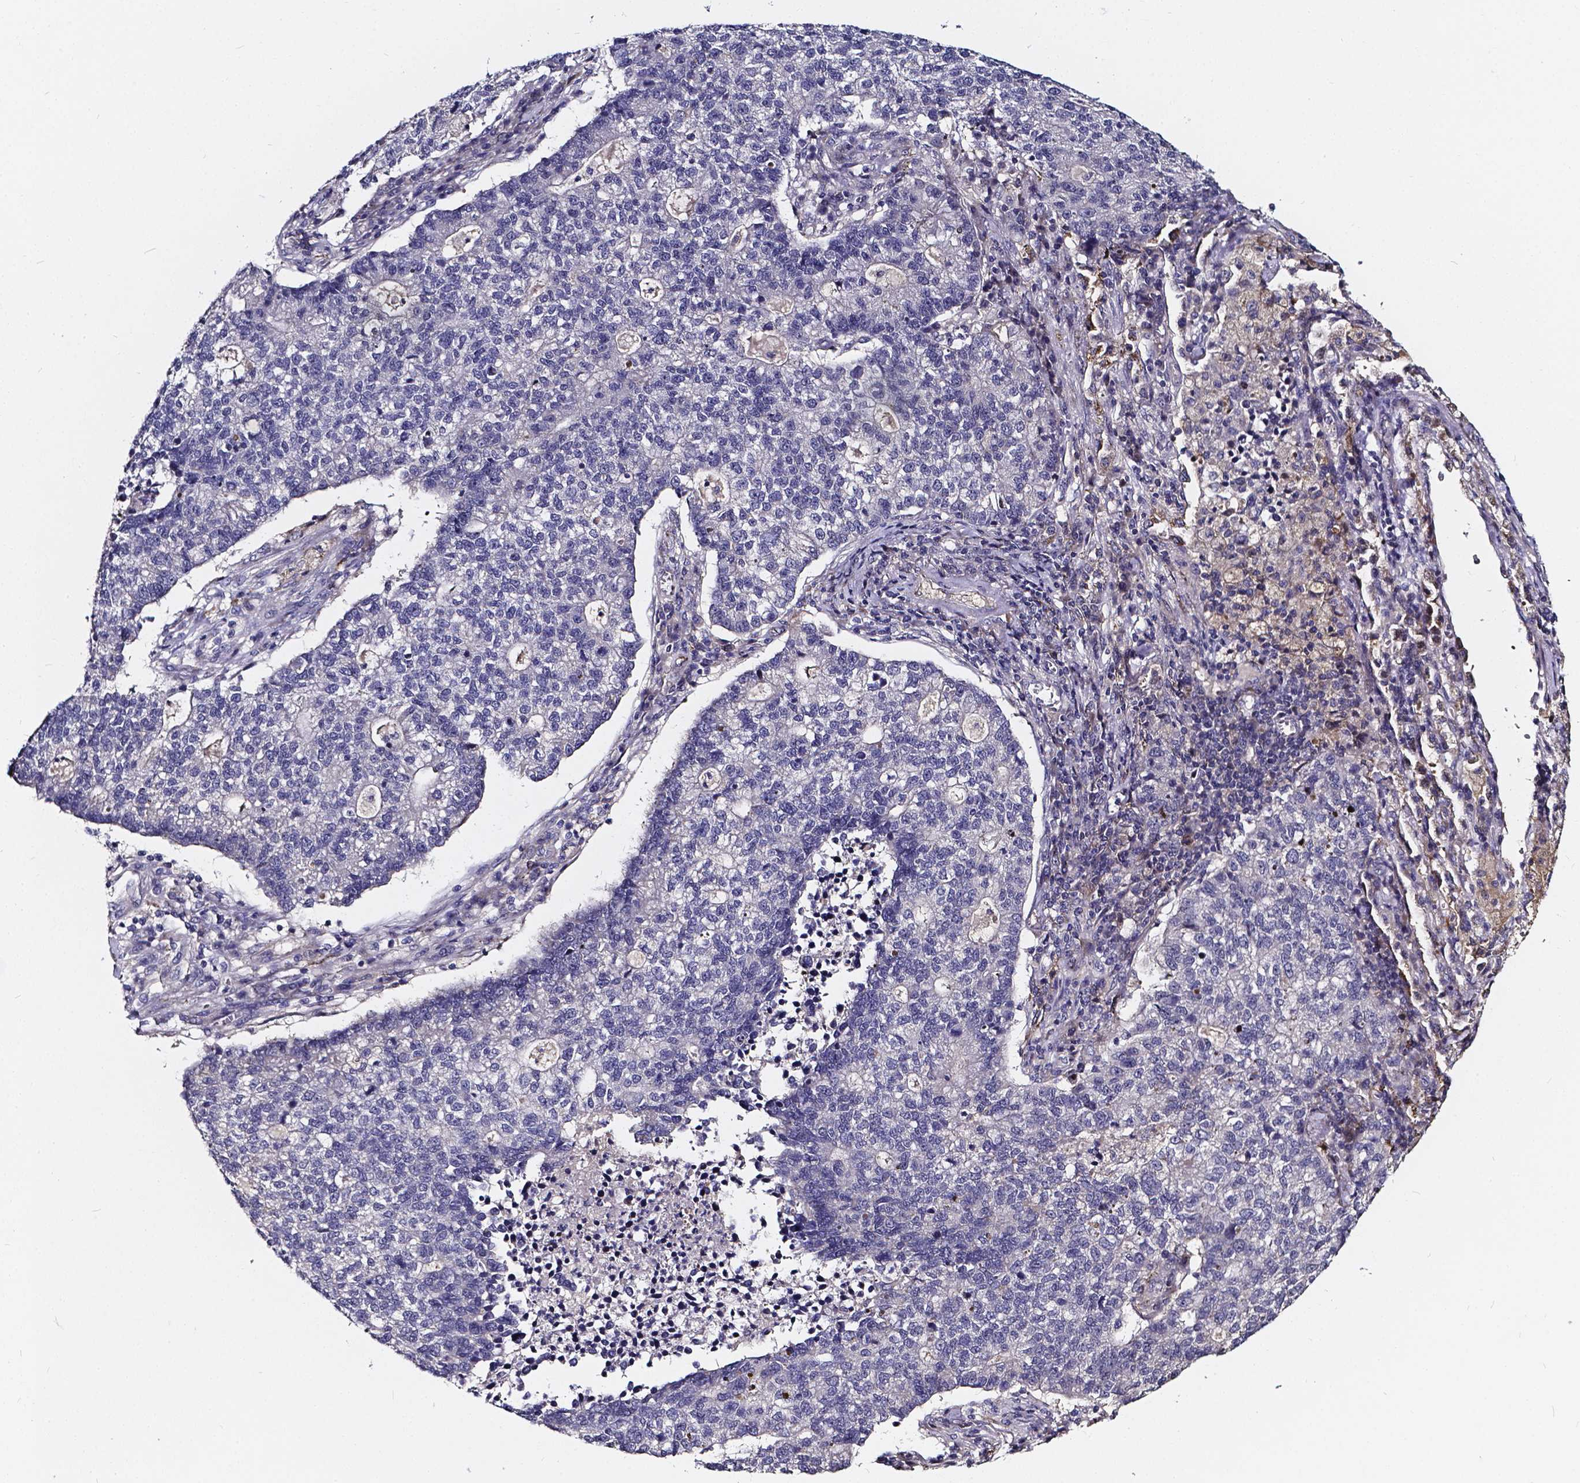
{"staining": {"intensity": "negative", "quantity": "none", "location": "none"}, "tissue": "lung cancer", "cell_type": "Tumor cells", "image_type": "cancer", "snomed": [{"axis": "morphology", "description": "Adenocarcinoma, NOS"}, {"axis": "topography", "description": "Lung"}], "caption": "Lung cancer (adenocarcinoma) was stained to show a protein in brown. There is no significant expression in tumor cells.", "gene": "SOWAHA", "patient": {"sex": "male", "age": 57}}